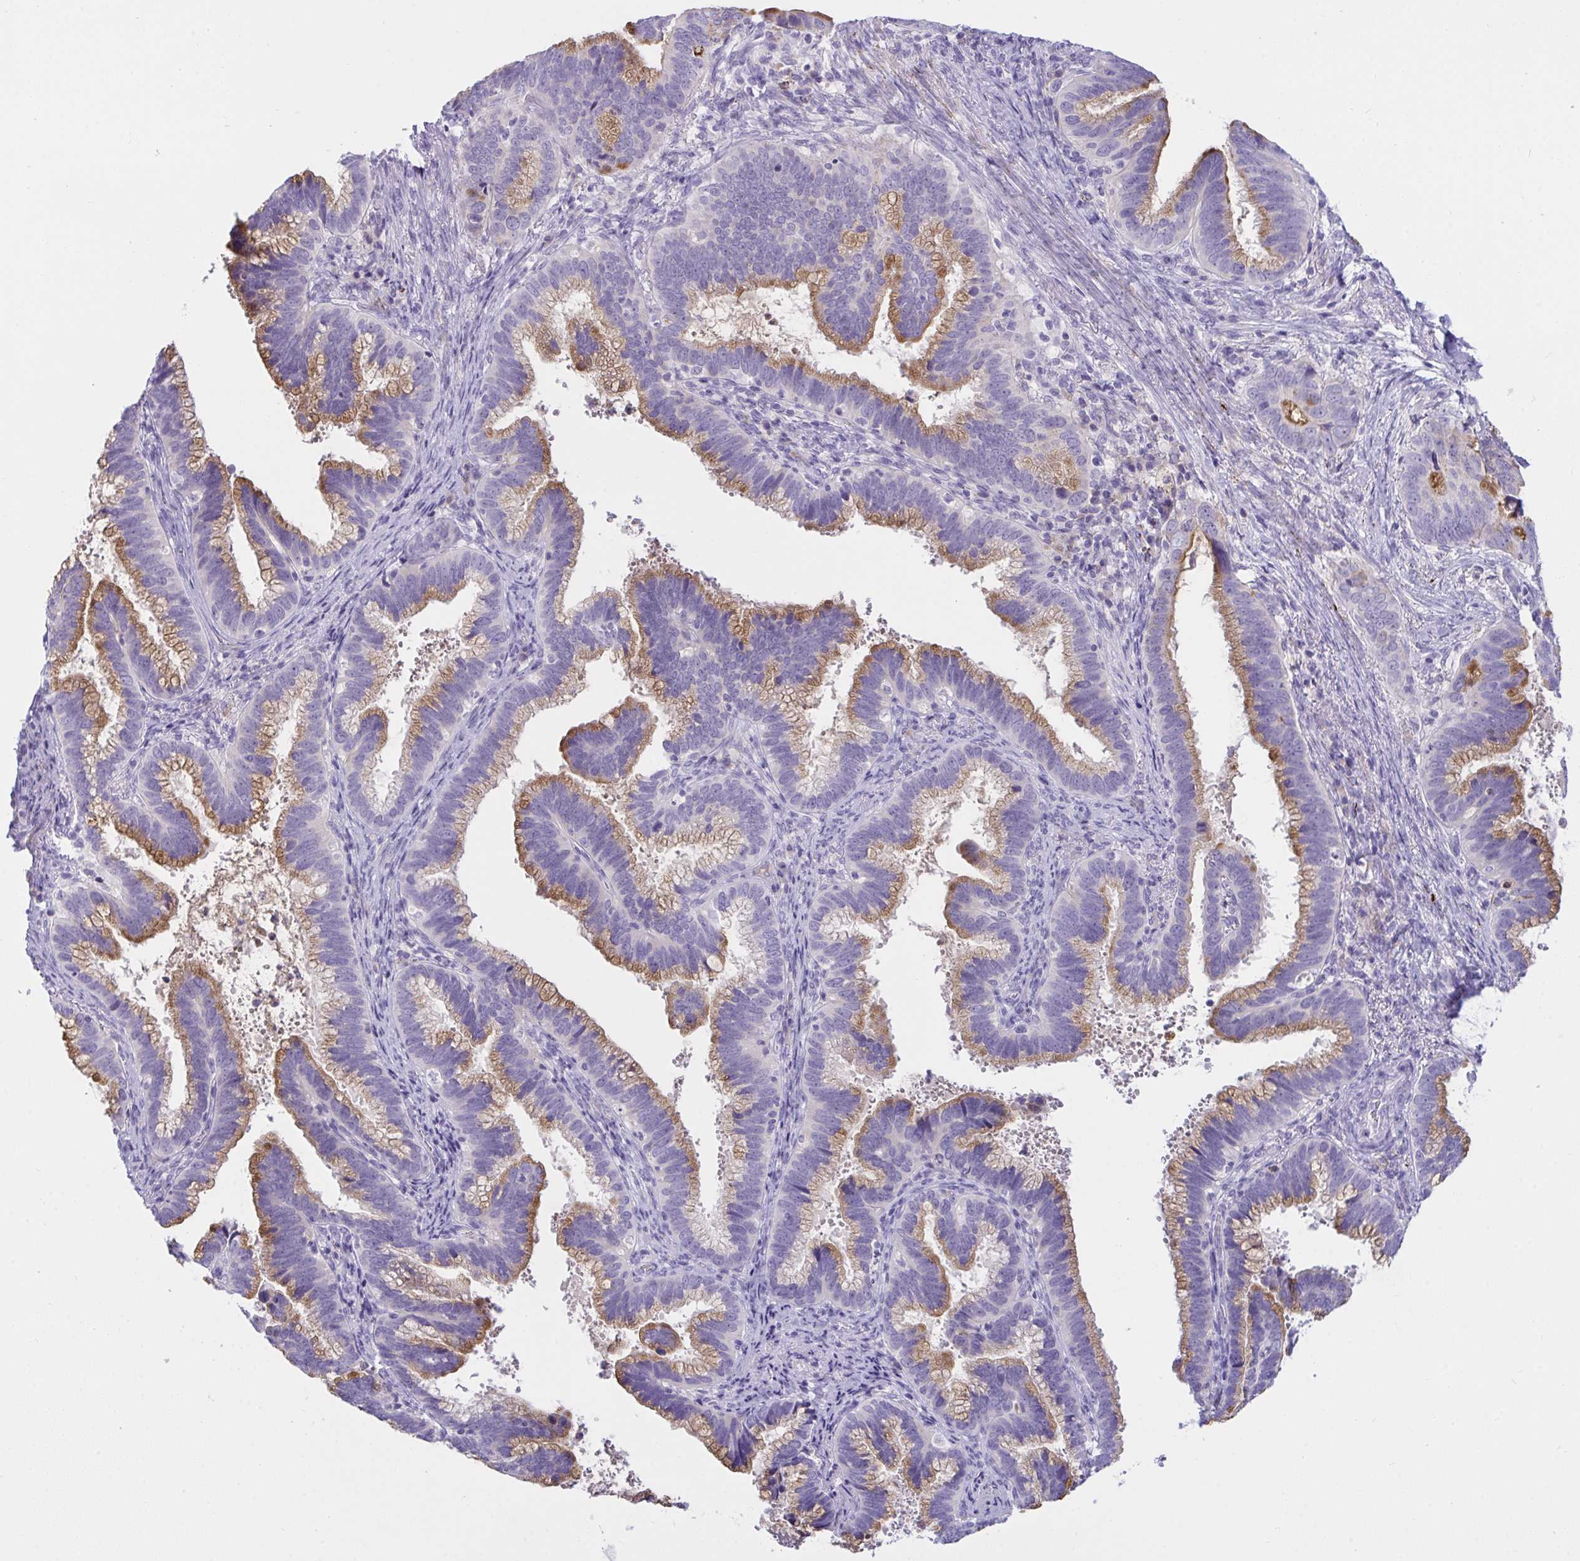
{"staining": {"intensity": "moderate", "quantity": ">75%", "location": "cytoplasmic/membranous"}, "tissue": "cervical cancer", "cell_type": "Tumor cells", "image_type": "cancer", "snomed": [{"axis": "morphology", "description": "Adenocarcinoma, NOS"}, {"axis": "topography", "description": "Cervix"}], "caption": "Immunohistochemistry (IHC) staining of cervical adenocarcinoma, which shows medium levels of moderate cytoplasmic/membranous expression in approximately >75% of tumor cells indicating moderate cytoplasmic/membranous protein staining. The staining was performed using DAB (brown) for protein detection and nuclei were counterstained in hematoxylin (blue).", "gene": "SEMA6B", "patient": {"sex": "female", "age": 56}}